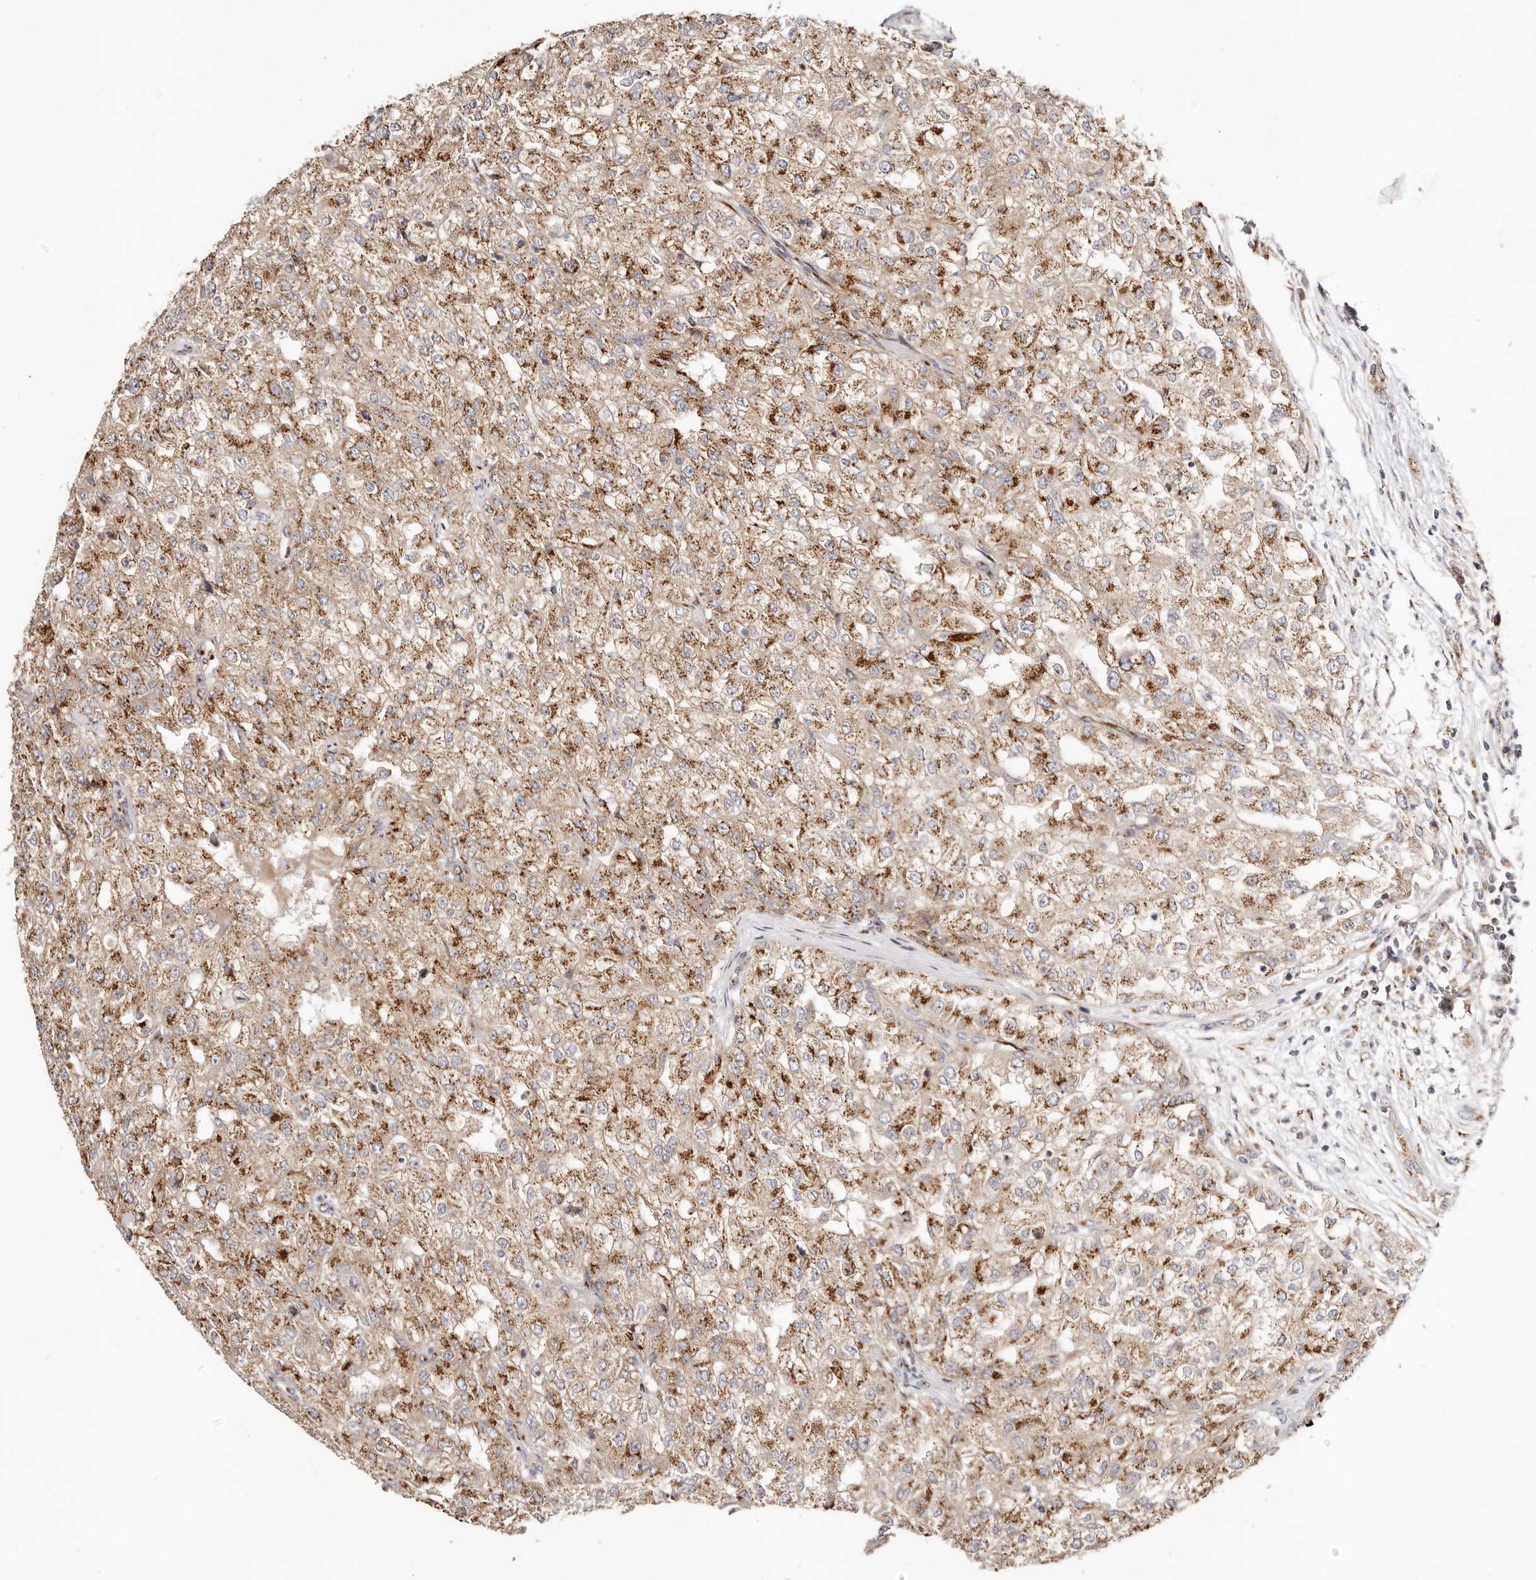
{"staining": {"intensity": "moderate", "quantity": ">75%", "location": "cytoplasmic/membranous"}, "tissue": "renal cancer", "cell_type": "Tumor cells", "image_type": "cancer", "snomed": [{"axis": "morphology", "description": "Adenocarcinoma, NOS"}, {"axis": "topography", "description": "Kidney"}], "caption": "Protein staining exhibits moderate cytoplasmic/membranous positivity in about >75% of tumor cells in renal adenocarcinoma.", "gene": "MAPK6", "patient": {"sex": "female", "age": 54}}